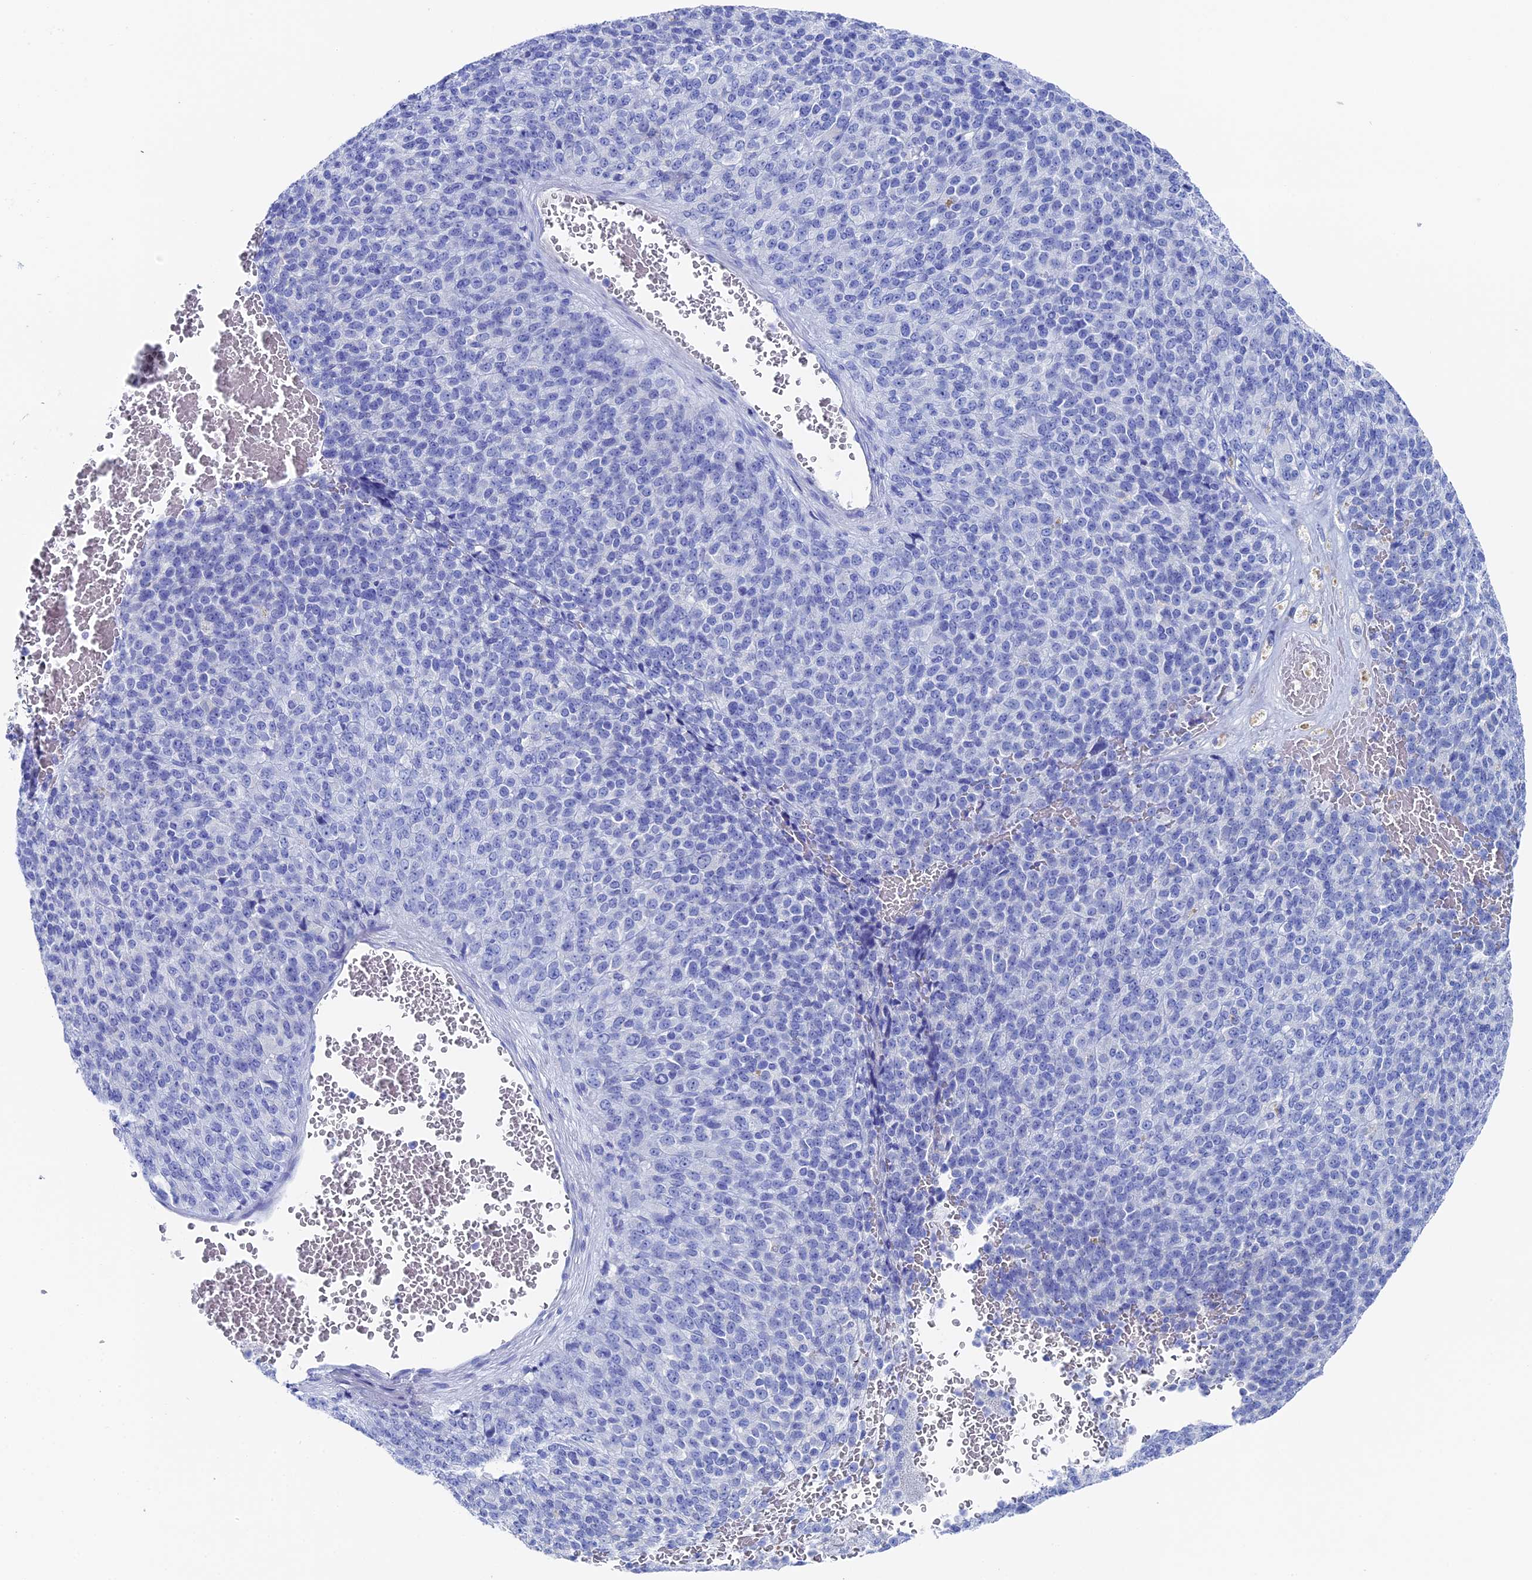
{"staining": {"intensity": "negative", "quantity": "none", "location": "none"}, "tissue": "melanoma", "cell_type": "Tumor cells", "image_type": "cancer", "snomed": [{"axis": "morphology", "description": "Malignant melanoma, Metastatic site"}, {"axis": "topography", "description": "Brain"}], "caption": "This is a photomicrograph of immunohistochemistry staining of melanoma, which shows no staining in tumor cells.", "gene": "UNC119", "patient": {"sex": "female", "age": 56}}